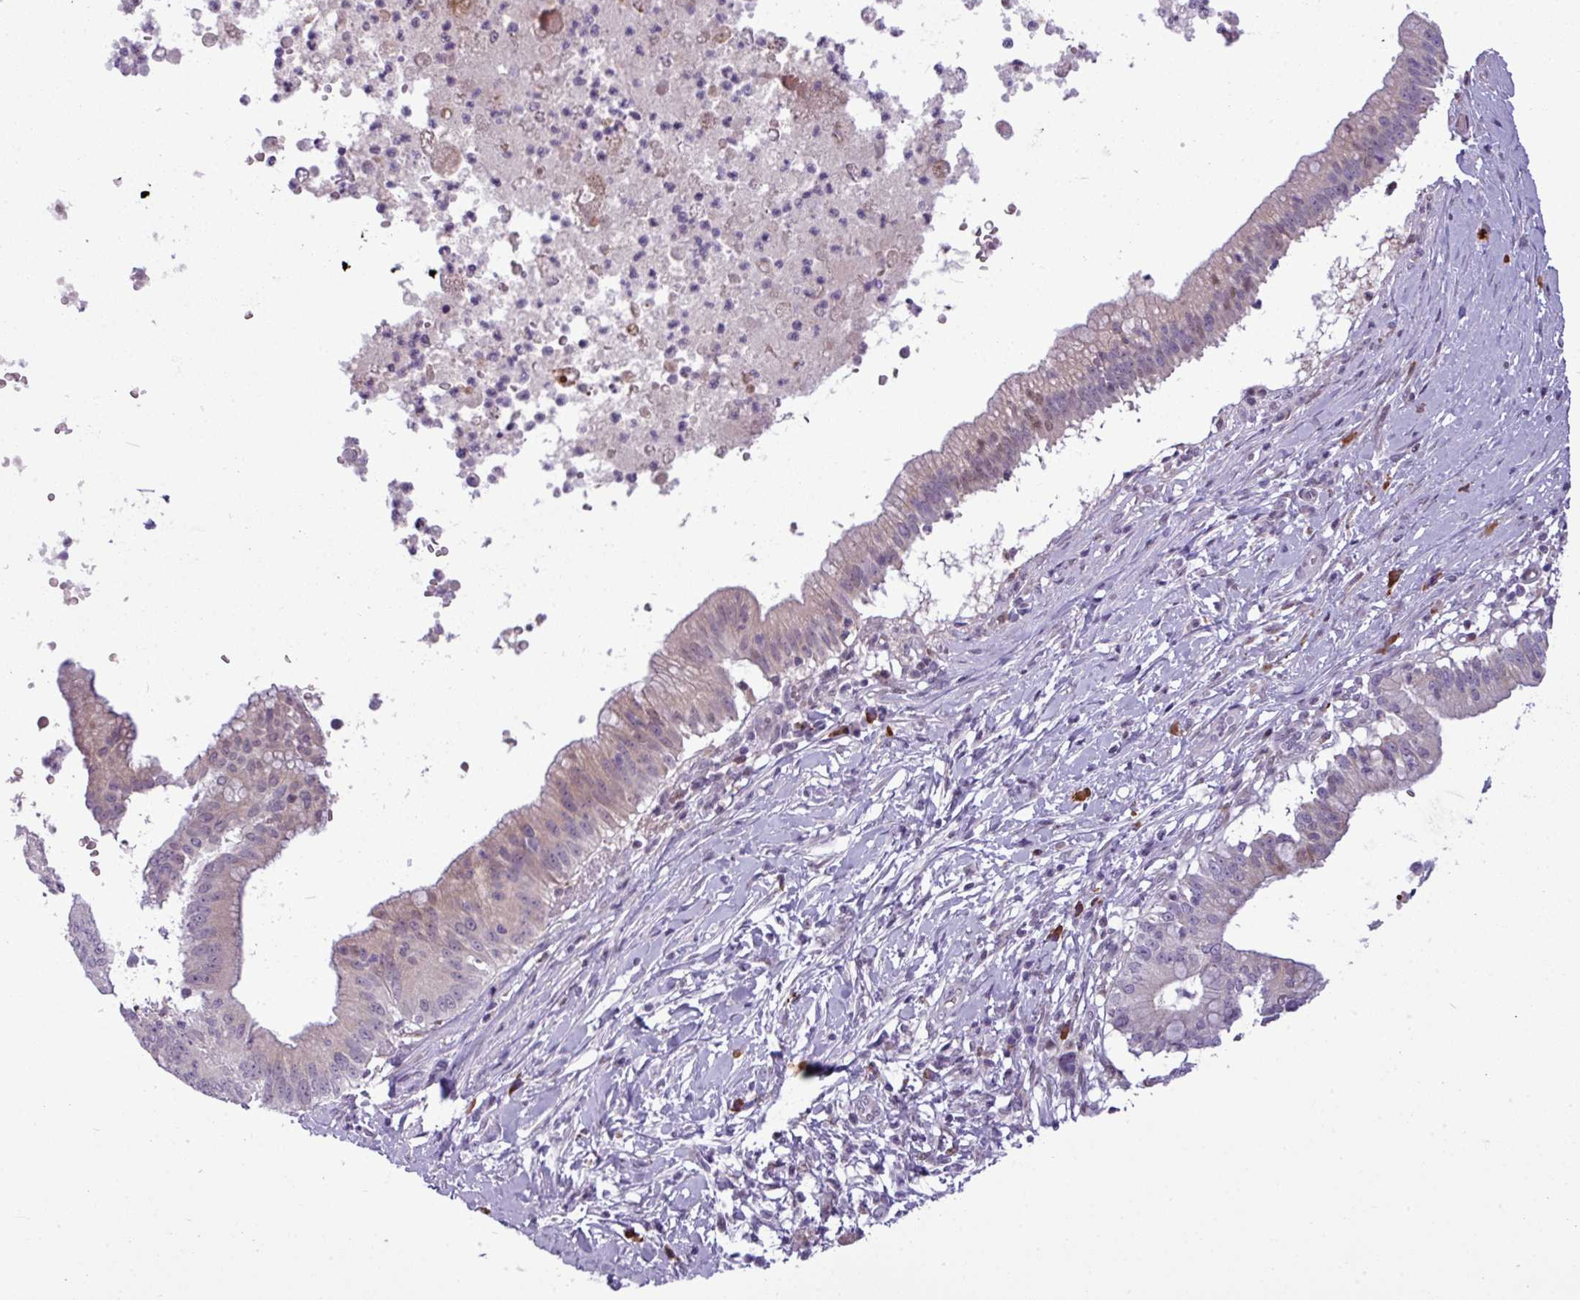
{"staining": {"intensity": "negative", "quantity": "none", "location": "none"}, "tissue": "pancreatic cancer", "cell_type": "Tumor cells", "image_type": "cancer", "snomed": [{"axis": "morphology", "description": "Adenocarcinoma, NOS"}, {"axis": "topography", "description": "Pancreas"}], "caption": "Pancreatic cancer was stained to show a protein in brown. There is no significant staining in tumor cells. (DAB (3,3'-diaminobenzidine) IHC visualized using brightfield microscopy, high magnification).", "gene": "SLC66A2", "patient": {"sex": "male", "age": 68}}